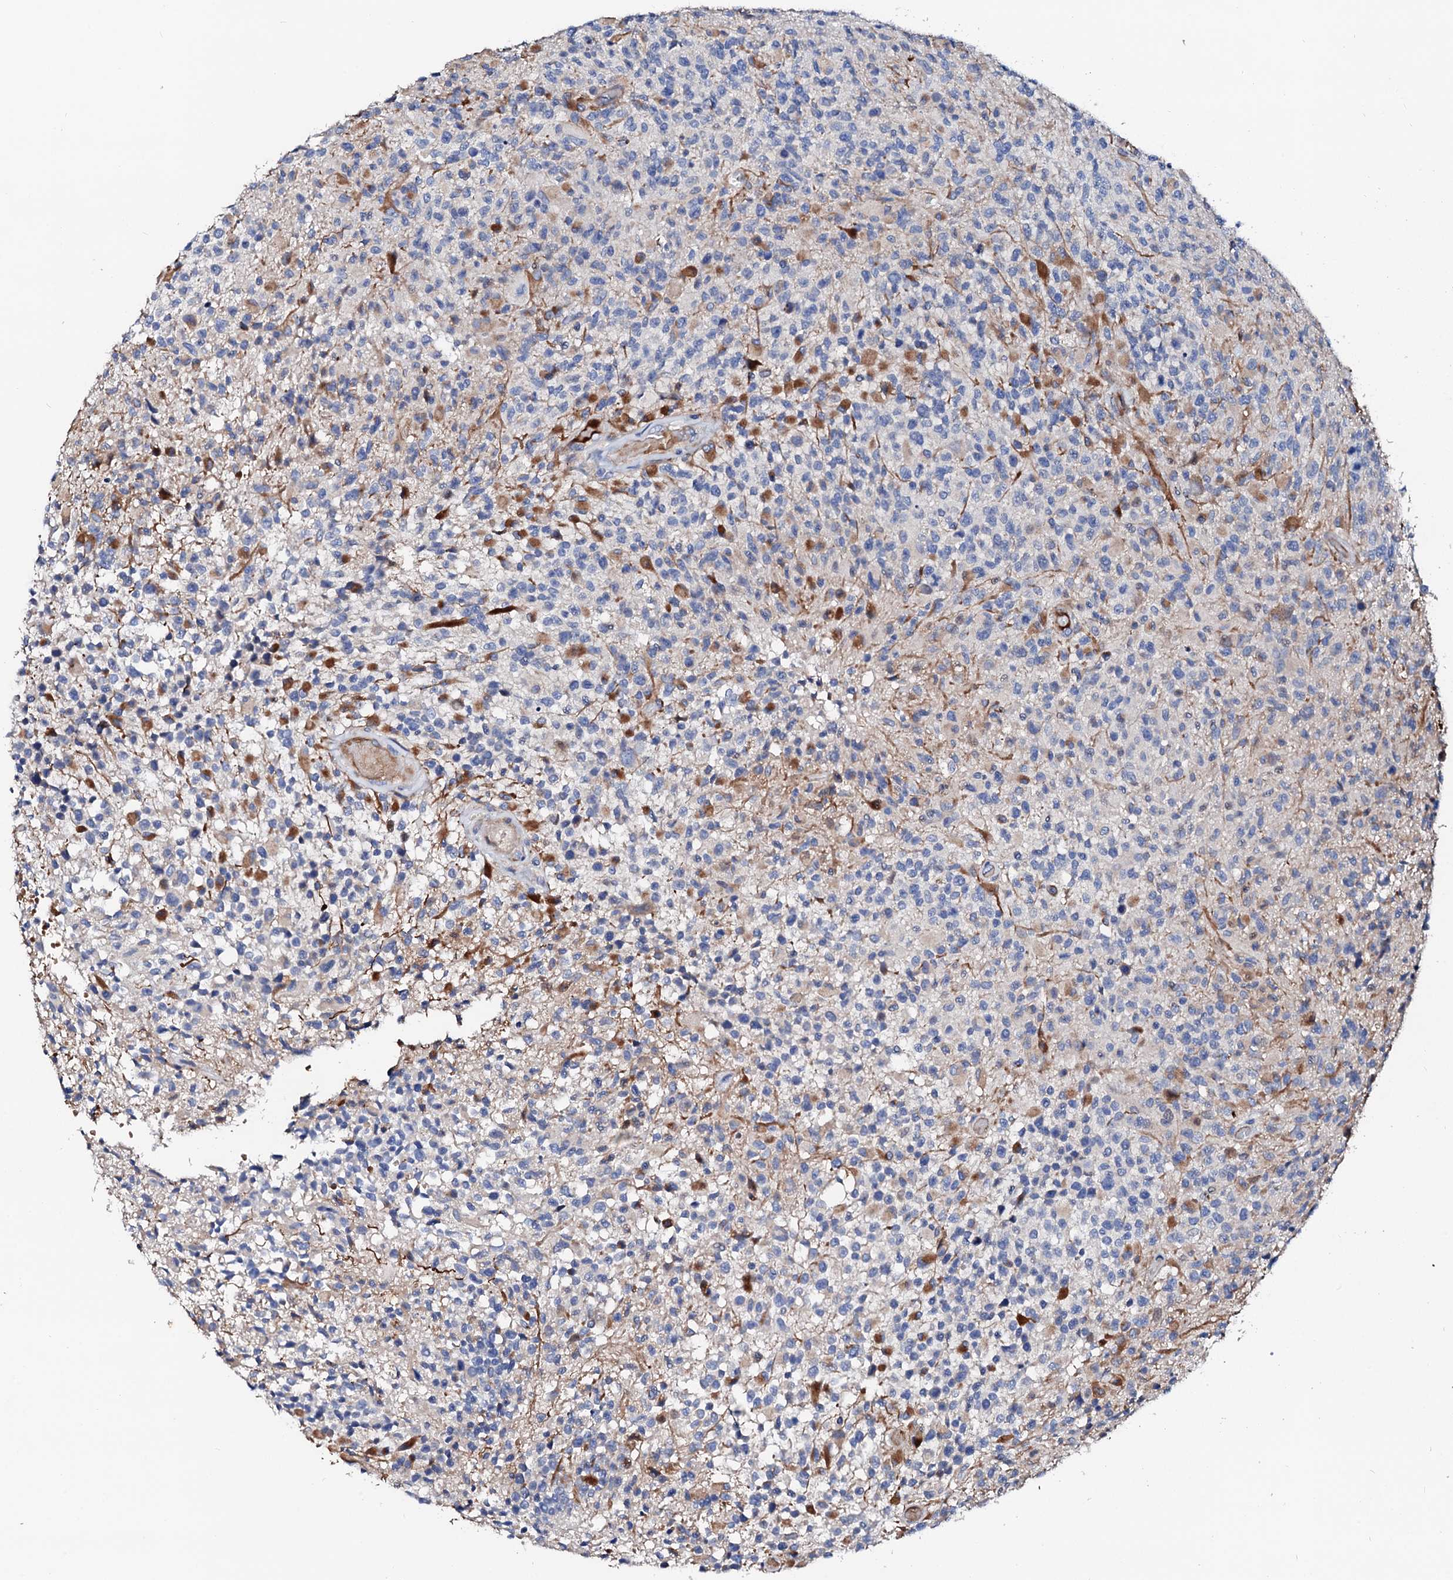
{"staining": {"intensity": "moderate", "quantity": "<25%", "location": "cytoplasmic/membranous"}, "tissue": "glioma", "cell_type": "Tumor cells", "image_type": "cancer", "snomed": [{"axis": "morphology", "description": "Glioma, malignant, High grade"}, {"axis": "morphology", "description": "Glioblastoma, NOS"}, {"axis": "topography", "description": "Brain"}], "caption": "Glioma tissue demonstrates moderate cytoplasmic/membranous positivity in approximately <25% of tumor cells, visualized by immunohistochemistry. Using DAB (brown) and hematoxylin (blue) stains, captured at high magnification using brightfield microscopy.", "gene": "SLC10A7", "patient": {"sex": "male", "age": 60}}